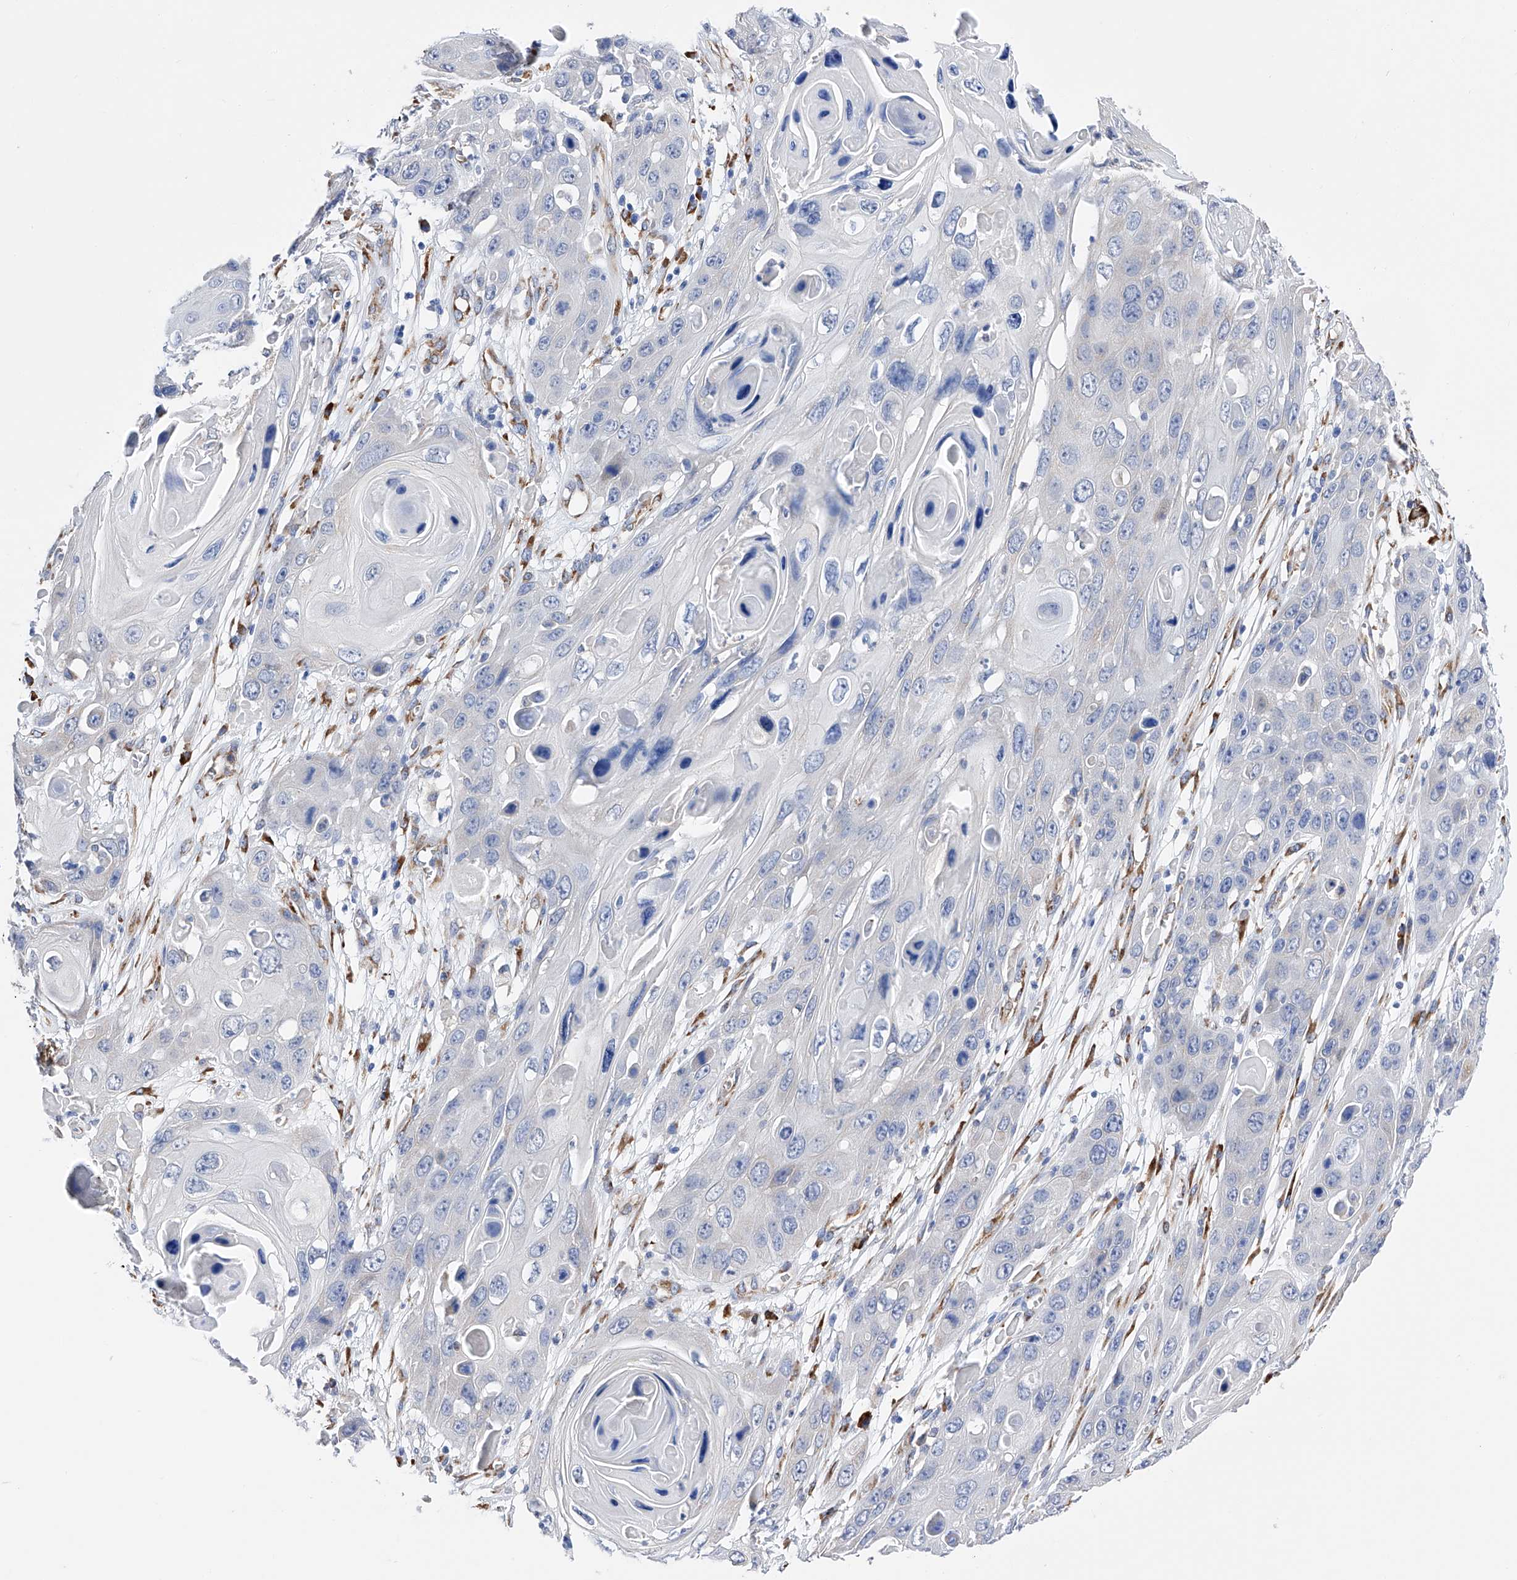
{"staining": {"intensity": "negative", "quantity": "none", "location": "none"}, "tissue": "skin cancer", "cell_type": "Tumor cells", "image_type": "cancer", "snomed": [{"axis": "morphology", "description": "Squamous cell carcinoma, NOS"}, {"axis": "topography", "description": "Skin"}], "caption": "High magnification brightfield microscopy of squamous cell carcinoma (skin) stained with DAB (3,3'-diaminobenzidine) (brown) and counterstained with hematoxylin (blue): tumor cells show no significant expression.", "gene": "PDIA5", "patient": {"sex": "male", "age": 55}}